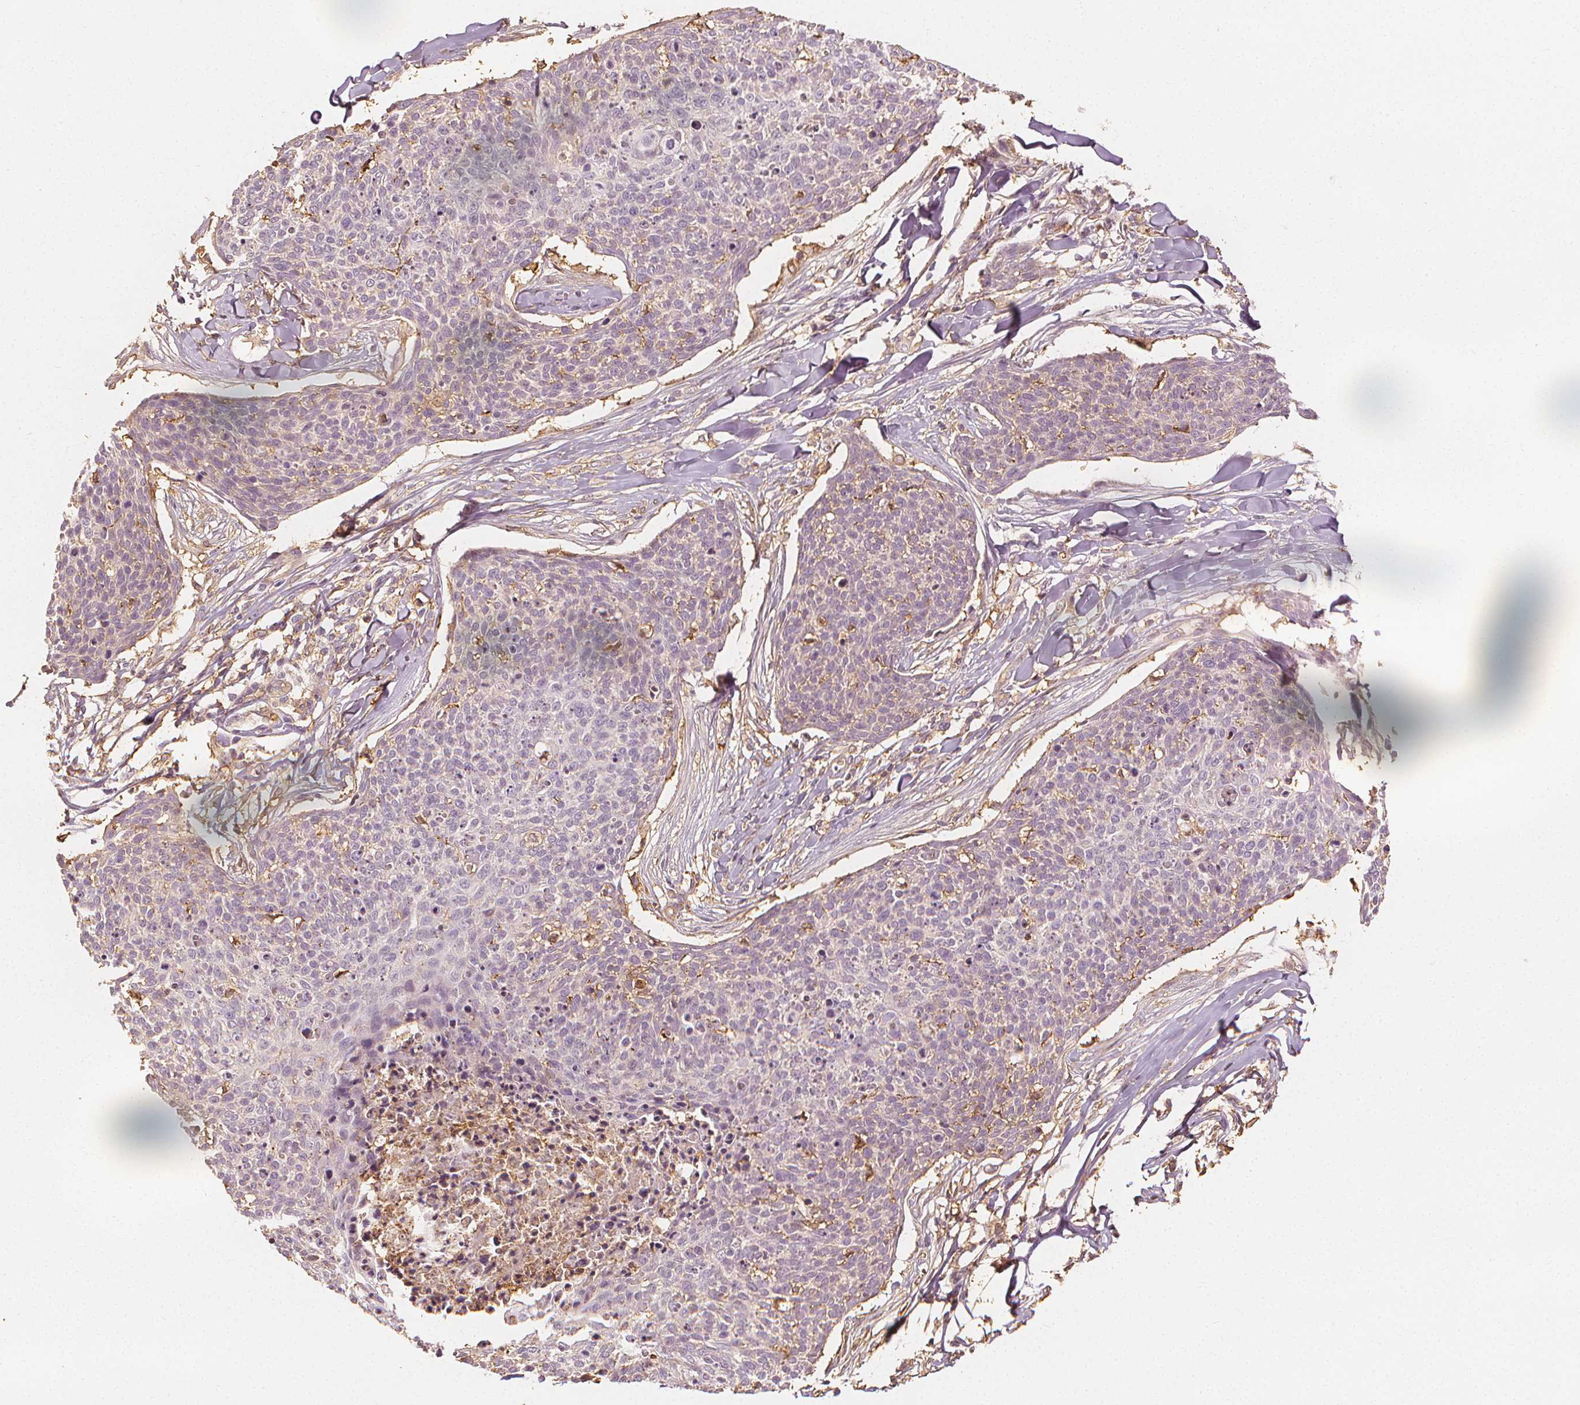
{"staining": {"intensity": "weak", "quantity": "<25%", "location": "cytoplasmic/membranous"}, "tissue": "skin cancer", "cell_type": "Tumor cells", "image_type": "cancer", "snomed": [{"axis": "morphology", "description": "Squamous cell carcinoma, NOS"}, {"axis": "topography", "description": "Skin"}, {"axis": "topography", "description": "Vulva"}], "caption": "IHC histopathology image of neoplastic tissue: skin cancer (squamous cell carcinoma) stained with DAB (3,3'-diaminobenzidine) reveals no significant protein positivity in tumor cells. Nuclei are stained in blue.", "gene": "ARHGAP26", "patient": {"sex": "female", "age": 75}}